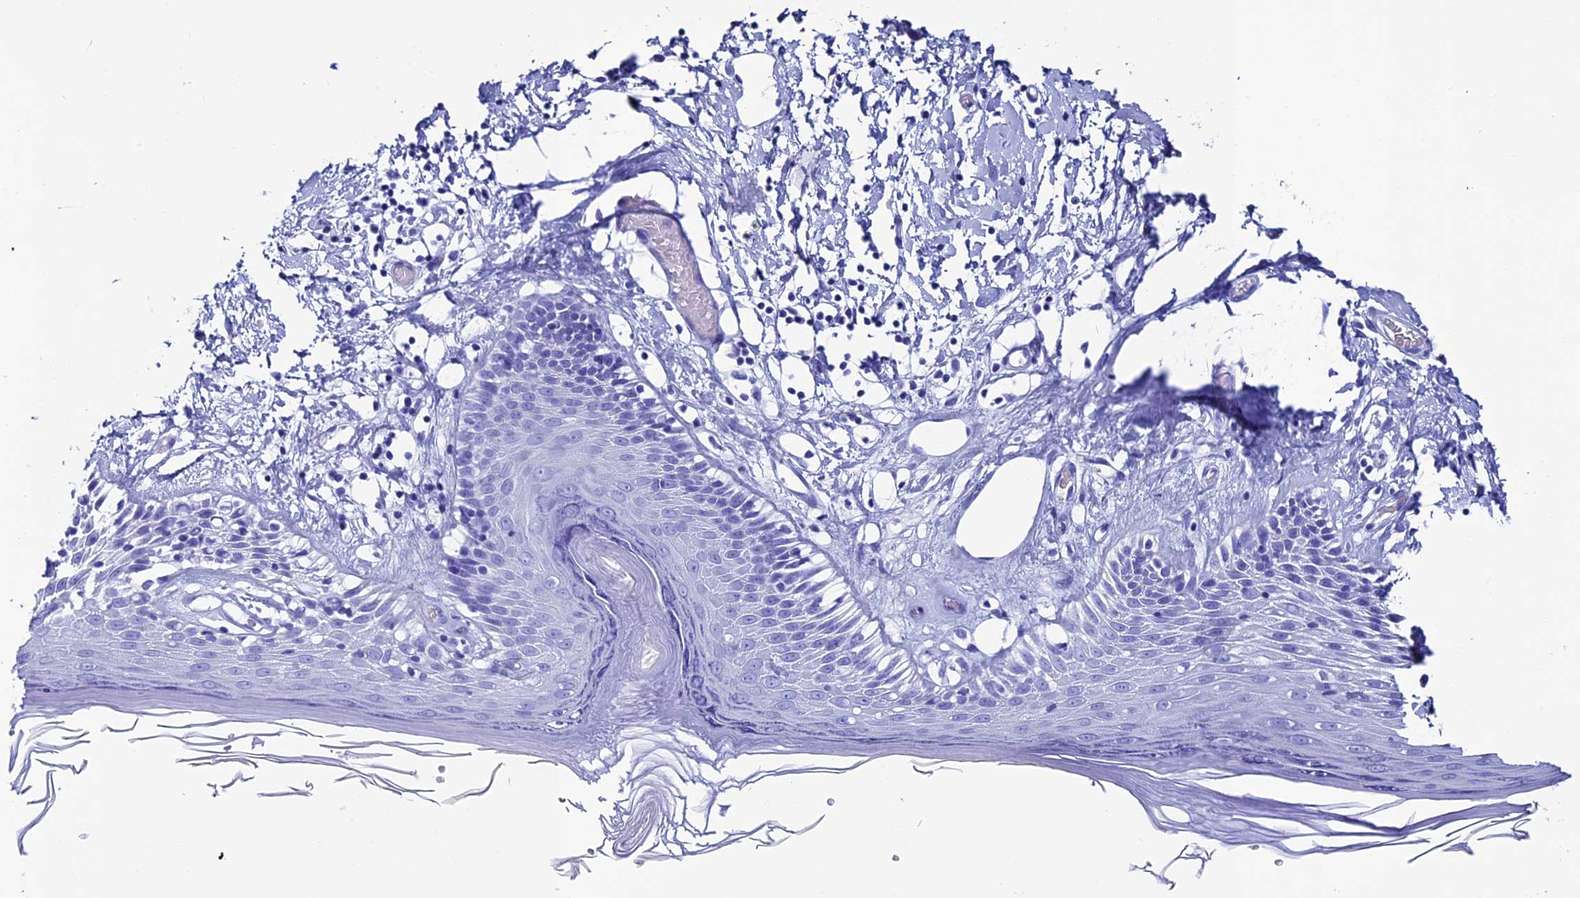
{"staining": {"intensity": "weak", "quantity": "<25%", "location": "cytoplasmic/membranous"}, "tissue": "skin", "cell_type": "Epidermal cells", "image_type": "normal", "snomed": [{"axis": "morphology", "description": "Normal tissue, NOS"}, {"axis": "topography", "description": "Adipose tissue"}, {"axis": "topography", "description": "Vascular tissue"}, {"axis": "topography", "description": "Vulva"}, {"axis": "topography", "description": "Peripheral nerve tissue"}], "caption": "Human skin stained for a protein using immunohistochemistry reveals no positivity in epidermal cells.", "gene": "ANKRD29", "patient": {"sex": "female", "age": 86}}